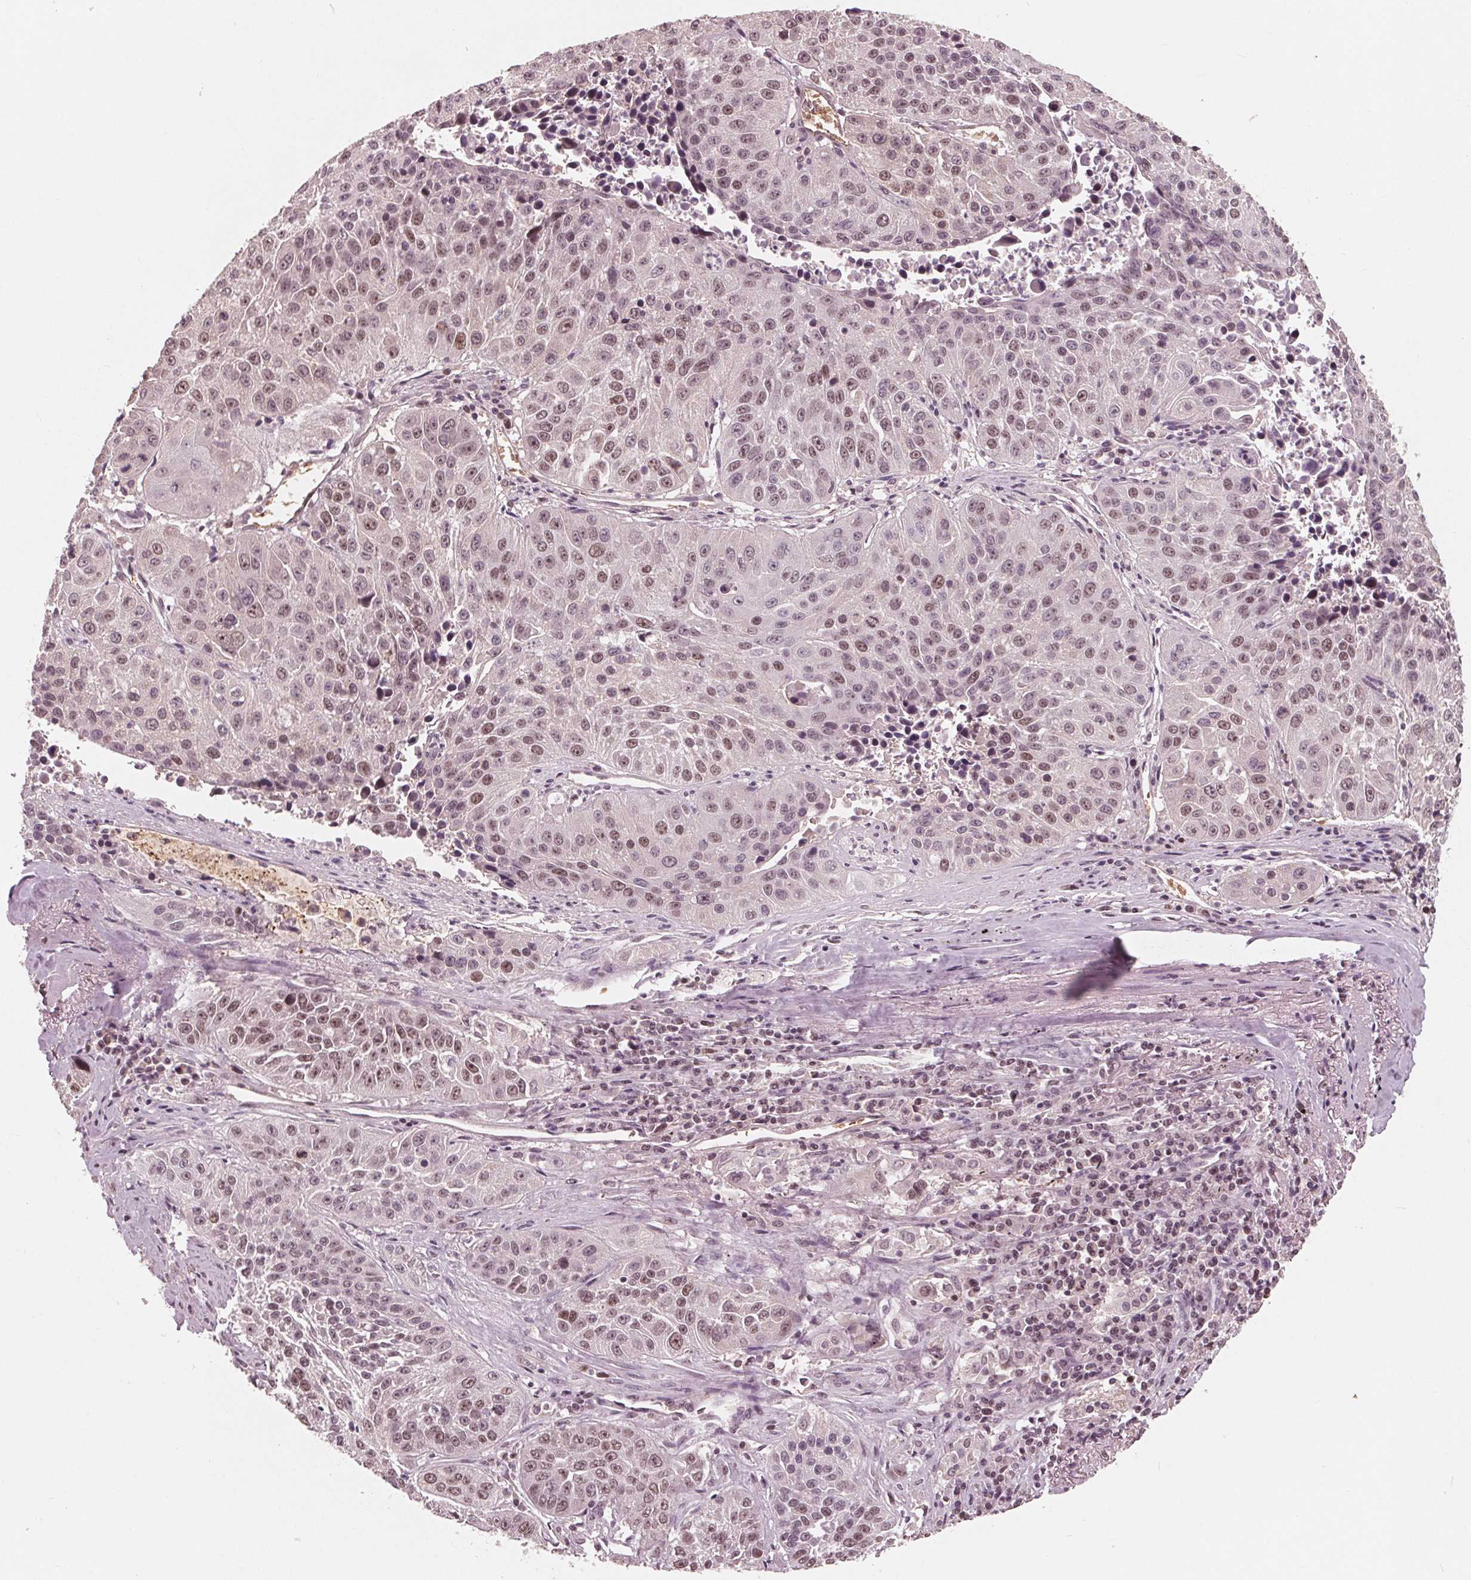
{"staining": {"intensity": "weak", "quantity": "25%-75%", "location": "nuclear"}, "tissue": "lung cancer", "cell_type": "Tumor cells", "image_type": "cancer", "snomed": [{"axis": "morphology", "description": "Squamous cell carcinoma, NOS"}, {"axis": "topography", "description": "Lung"}], "caption": "The histopathology image displays immunohistochemical staining of lung squamous cell carcinoma. There is weak nuclear staining is appreciated in about 25%-75% of tumor cells. (DAB (3,3'-diaminobenzidine) IHC, brown staining for protein, blue staining for nuclei).", "gene": "HIRIP3", "patient": {"sex": "female", "age": 61}}